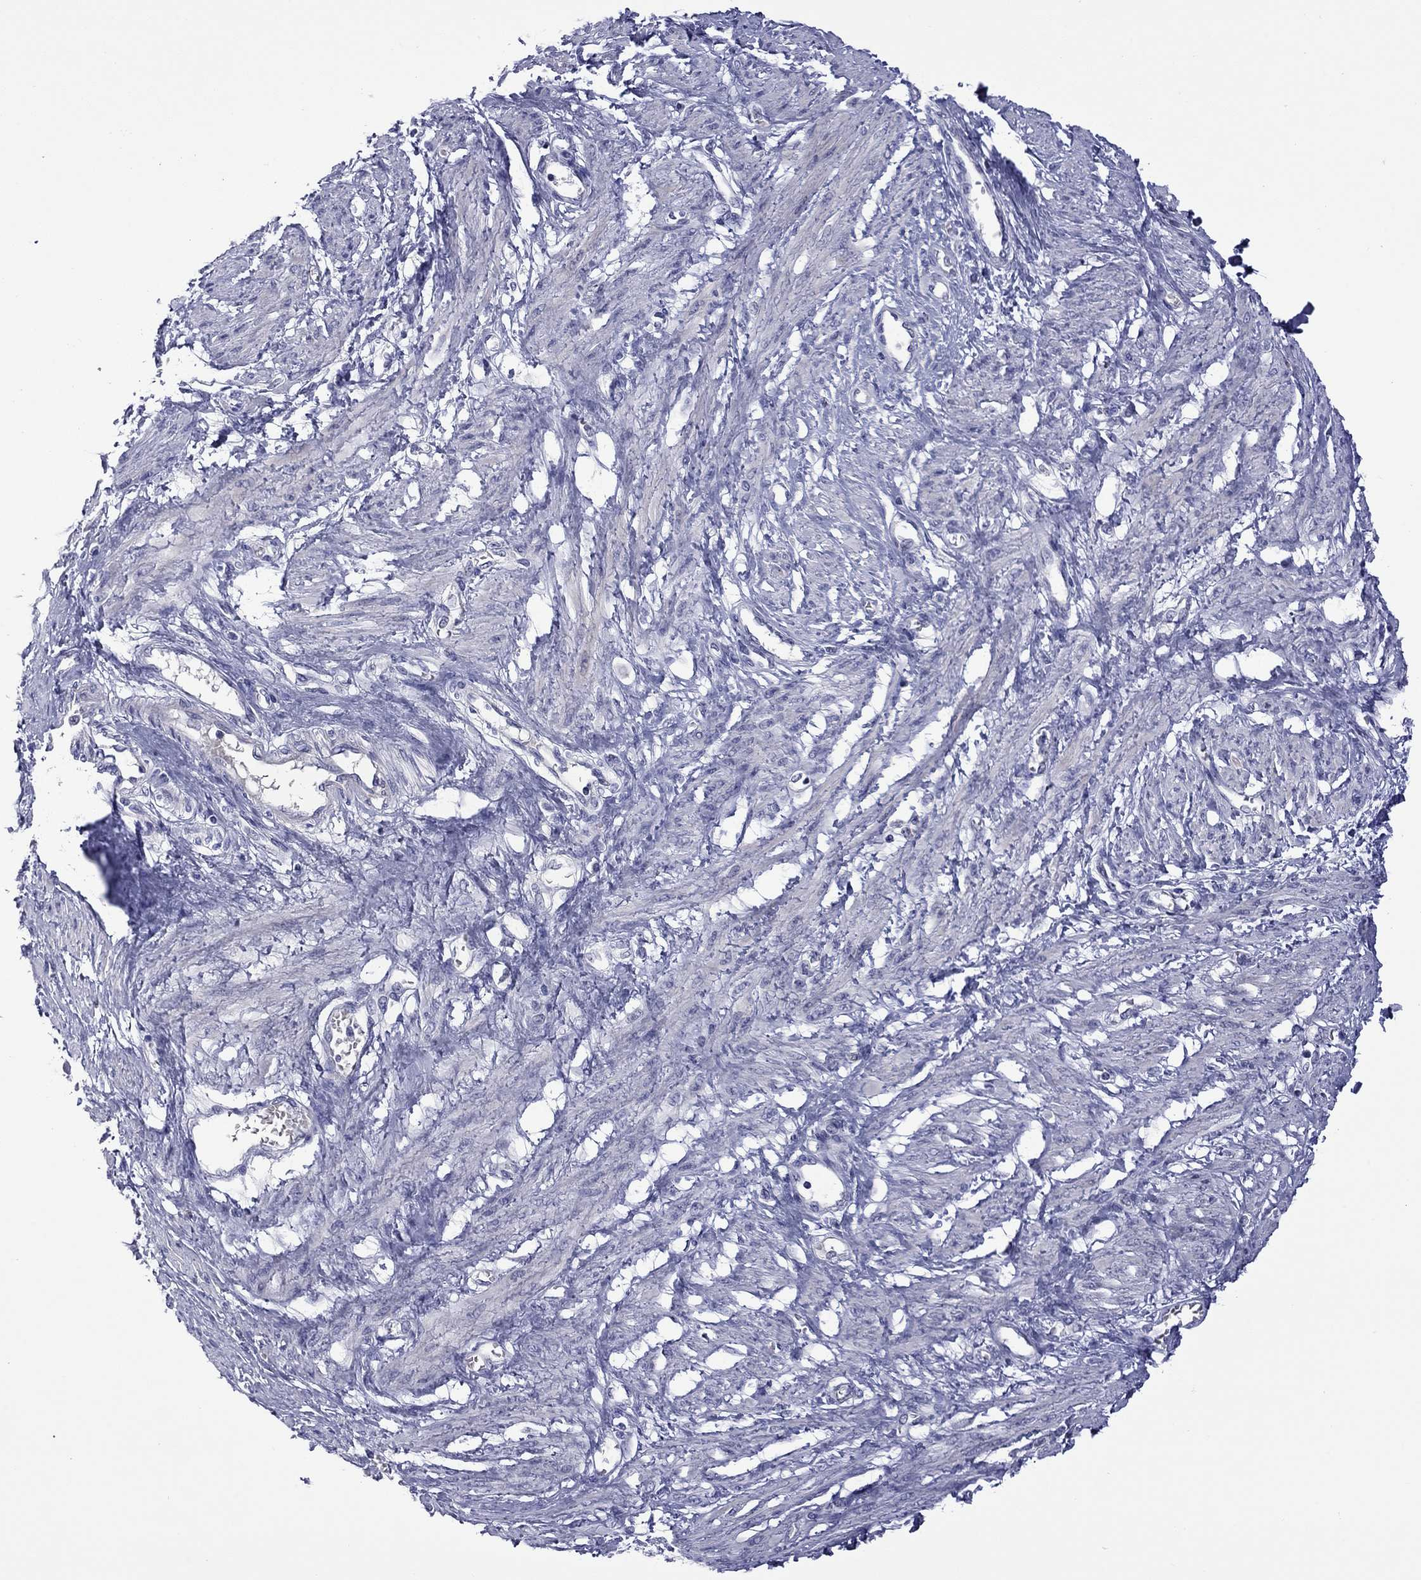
{"staining": {"intensity": "negative", "quantity": "none", "location": "none"}, "tissue": "smooth muscle", "cell_type": "Smooth muscle cells", "image_type": "normal", "snomed": [{"axis": "morphology", "description": "Normal tissue, NOS"}, {"axis": "topography", "description": "Smooth muscle"}, {"axis": "topography", "description": "Uterus"}], "caption": "Immunohistochemistry of unremarkable human smooth muscle exhibits no positivity in smooth muscle cells.", "gene": "CTNNBIP1", "patient": {"sex": "female", "age": 39}}